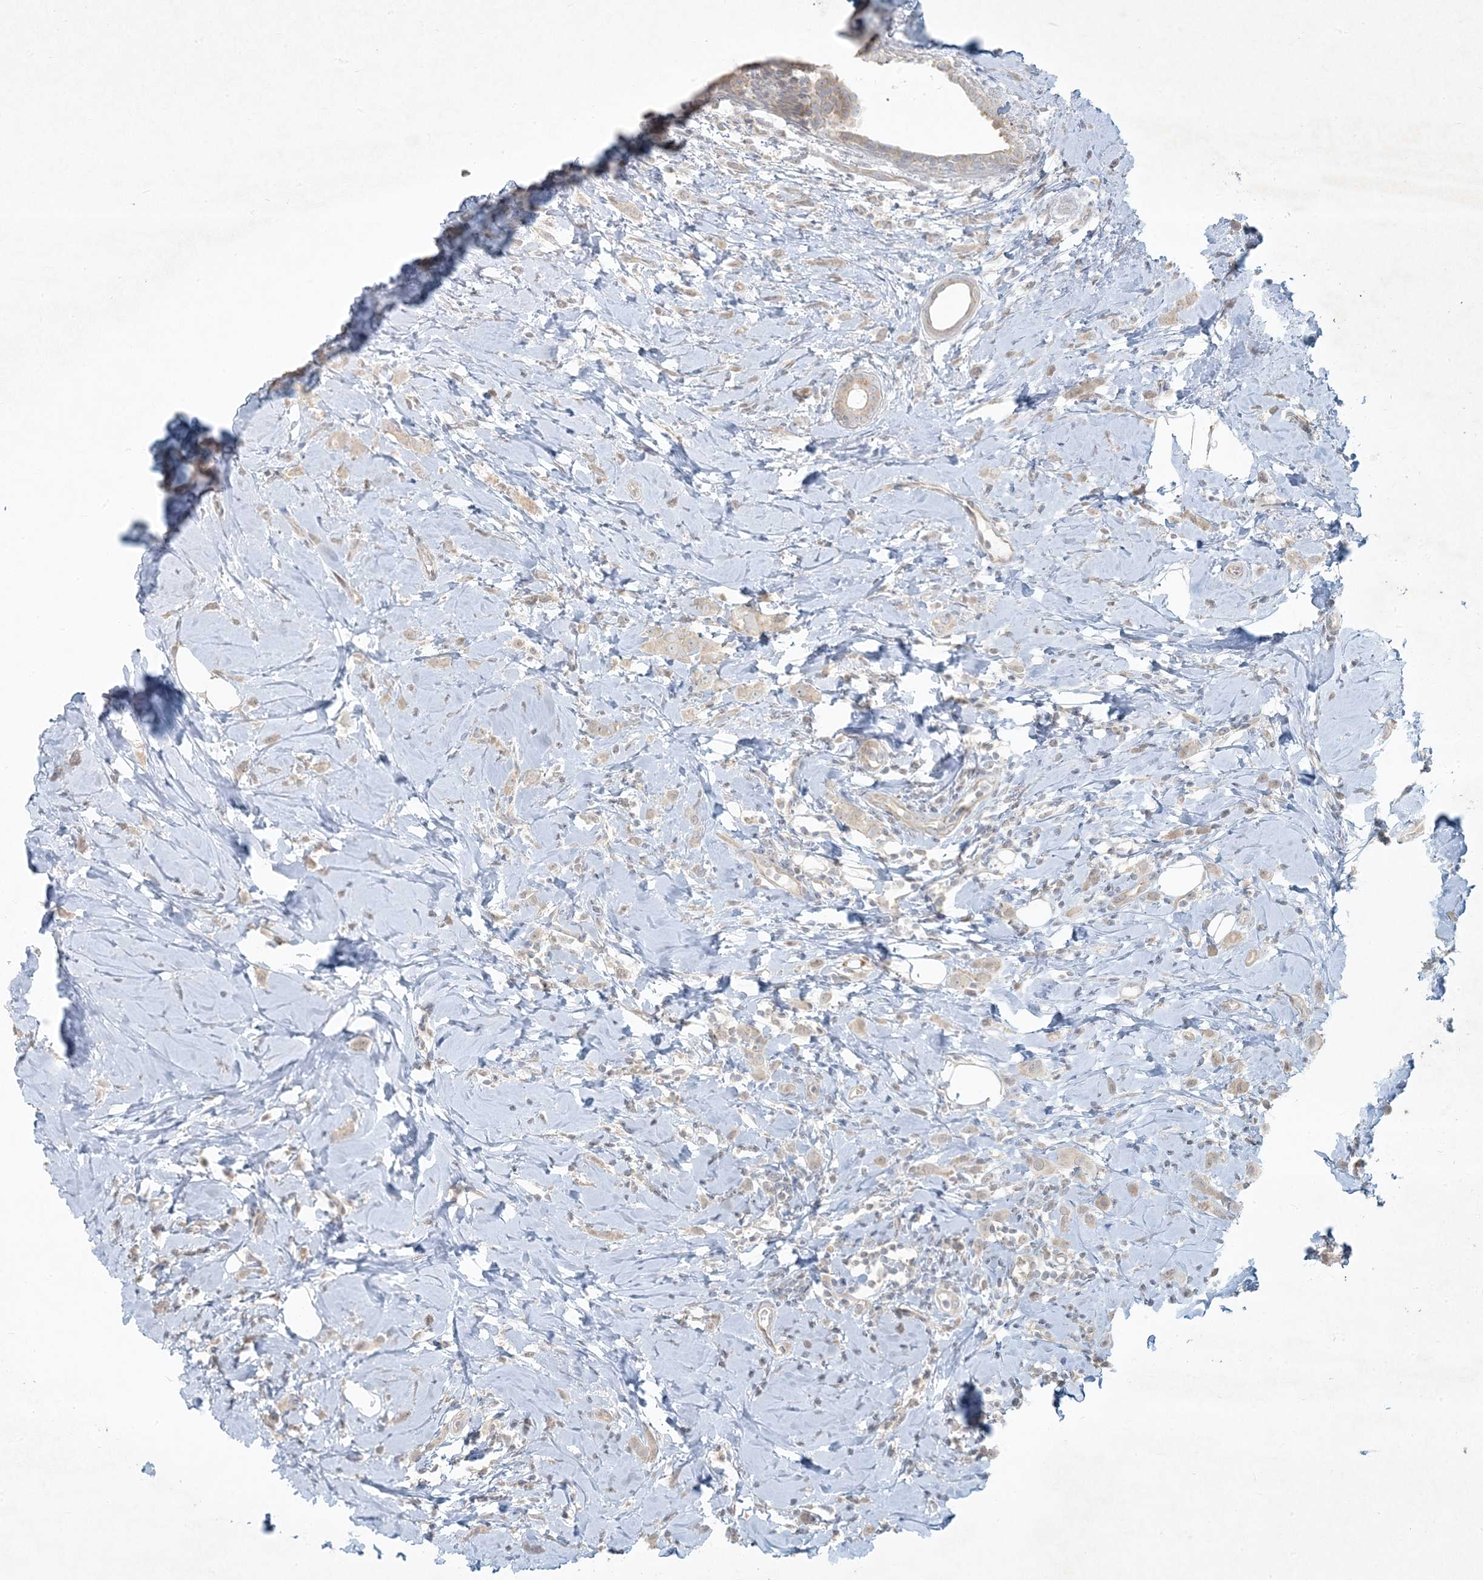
{"staining": {"intensity": "weak", "quantity": ">75%", "location": "cytoplasmic/membranous"}, "tissue": "breast cancer", "cell_type": "Tumor cells", "image_type": "cancer", "snomed": [{"axis": "morphology", "description": "Lobular carcinoma"}, {"axis": "topography", "description": "Breast"}], "caption": "Protein expression analysis of human breast cancer reveals weak cytoplasmic/membranous staining in approximately >75% of tumor cells.", "gene": "BCORL1", "patient": {"sex": "female", "age": 47}}